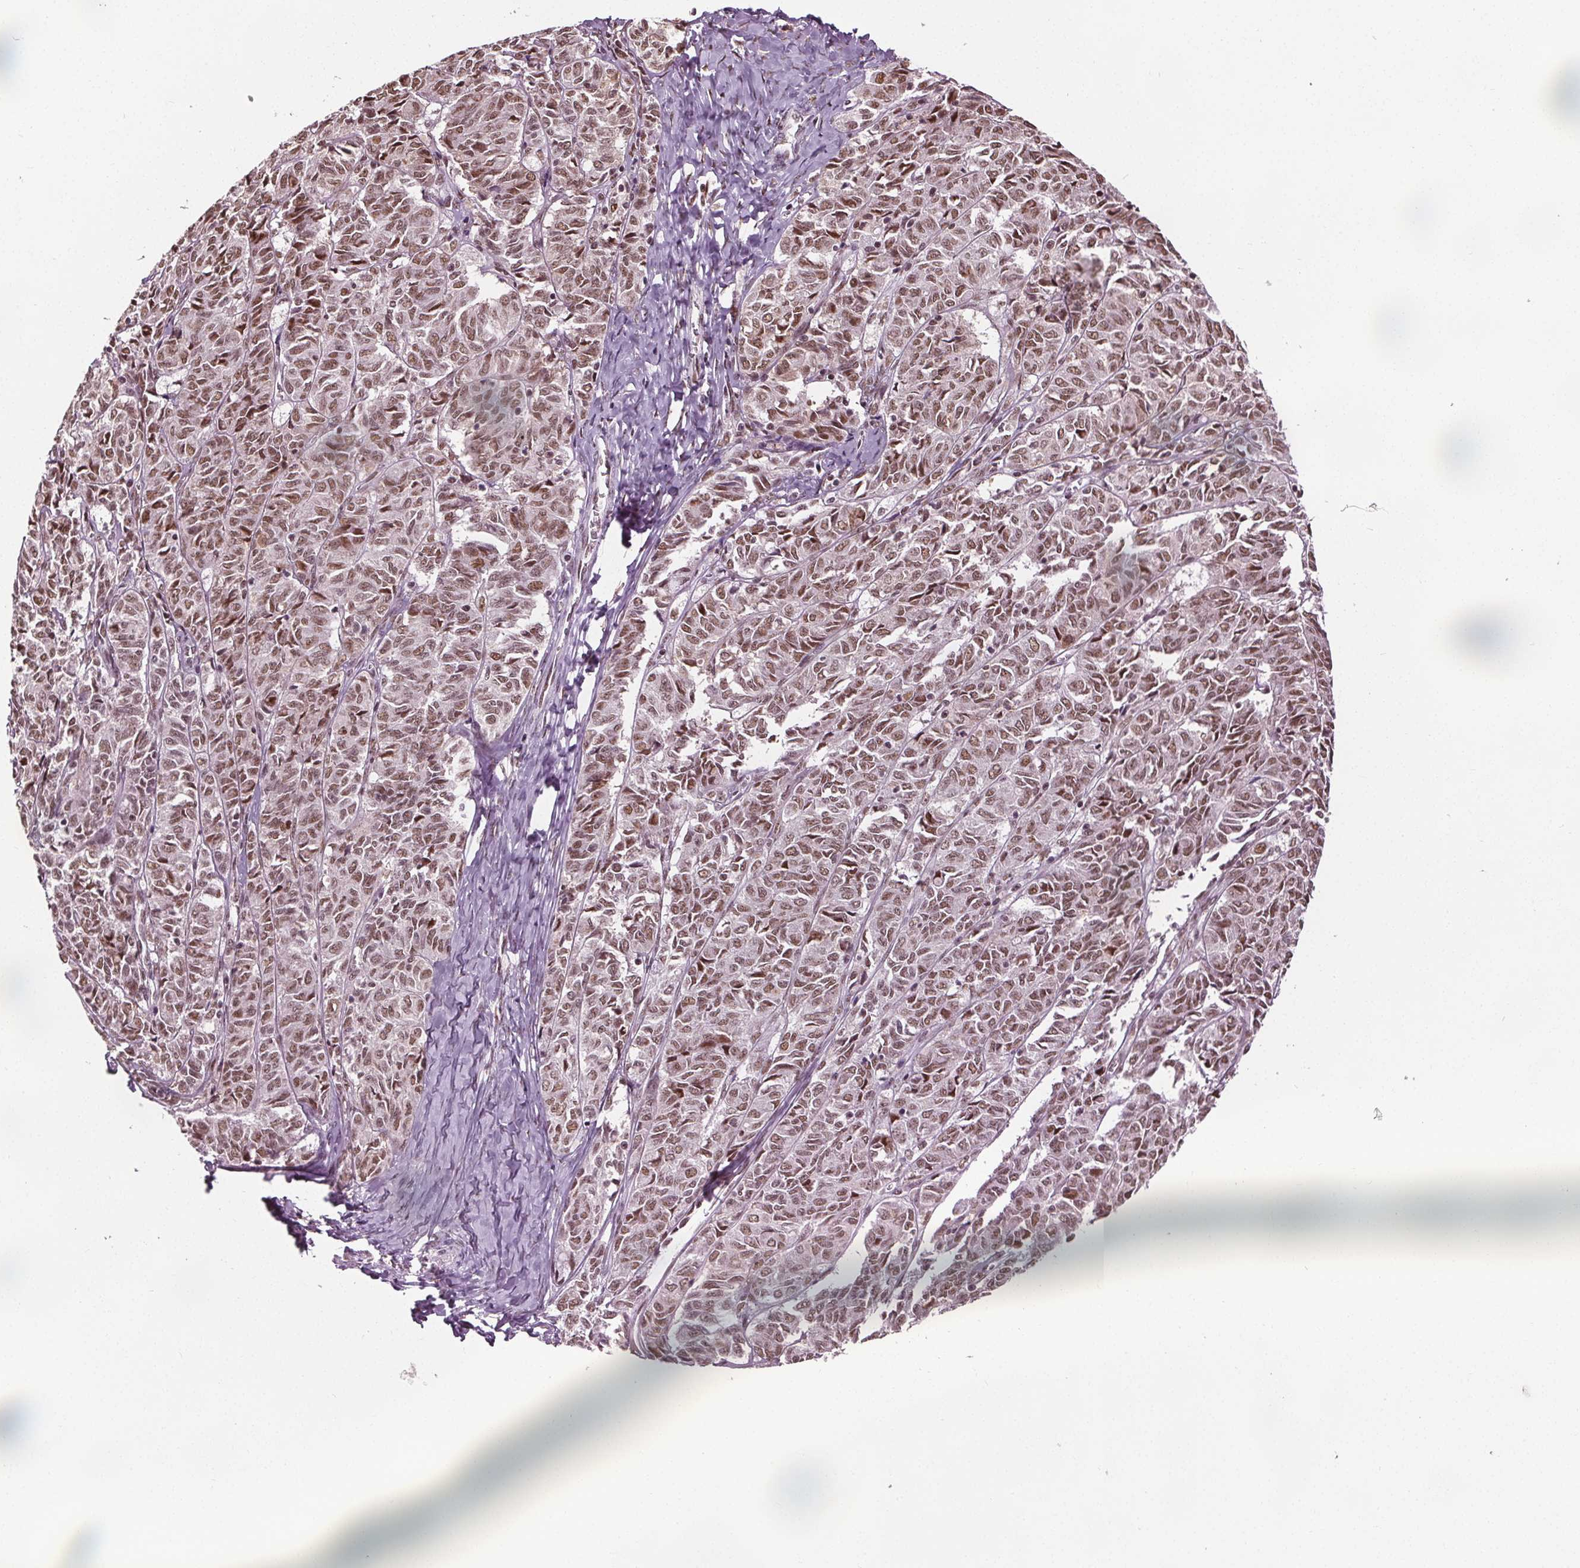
{"staining": {"intensity": "moderate", "quantity": ">75%", "location": "nuclear"}, "tissue": "ovarian cancer", "cell_type": "Tumor cells", "image_type": "cancer", "snomed": [{"axis": "morphology", "description": "Carcinoma, endometroid"}, {"axis": "topography", "description": "Ovary"}], "caption": "Moderate nuclear staining for a protein is identified in about >75% of tumor cells of ovarian endometroid carcinoma using IHC.", "gene": "IWS1", "patient": {"sex": "female", "age": 80}}